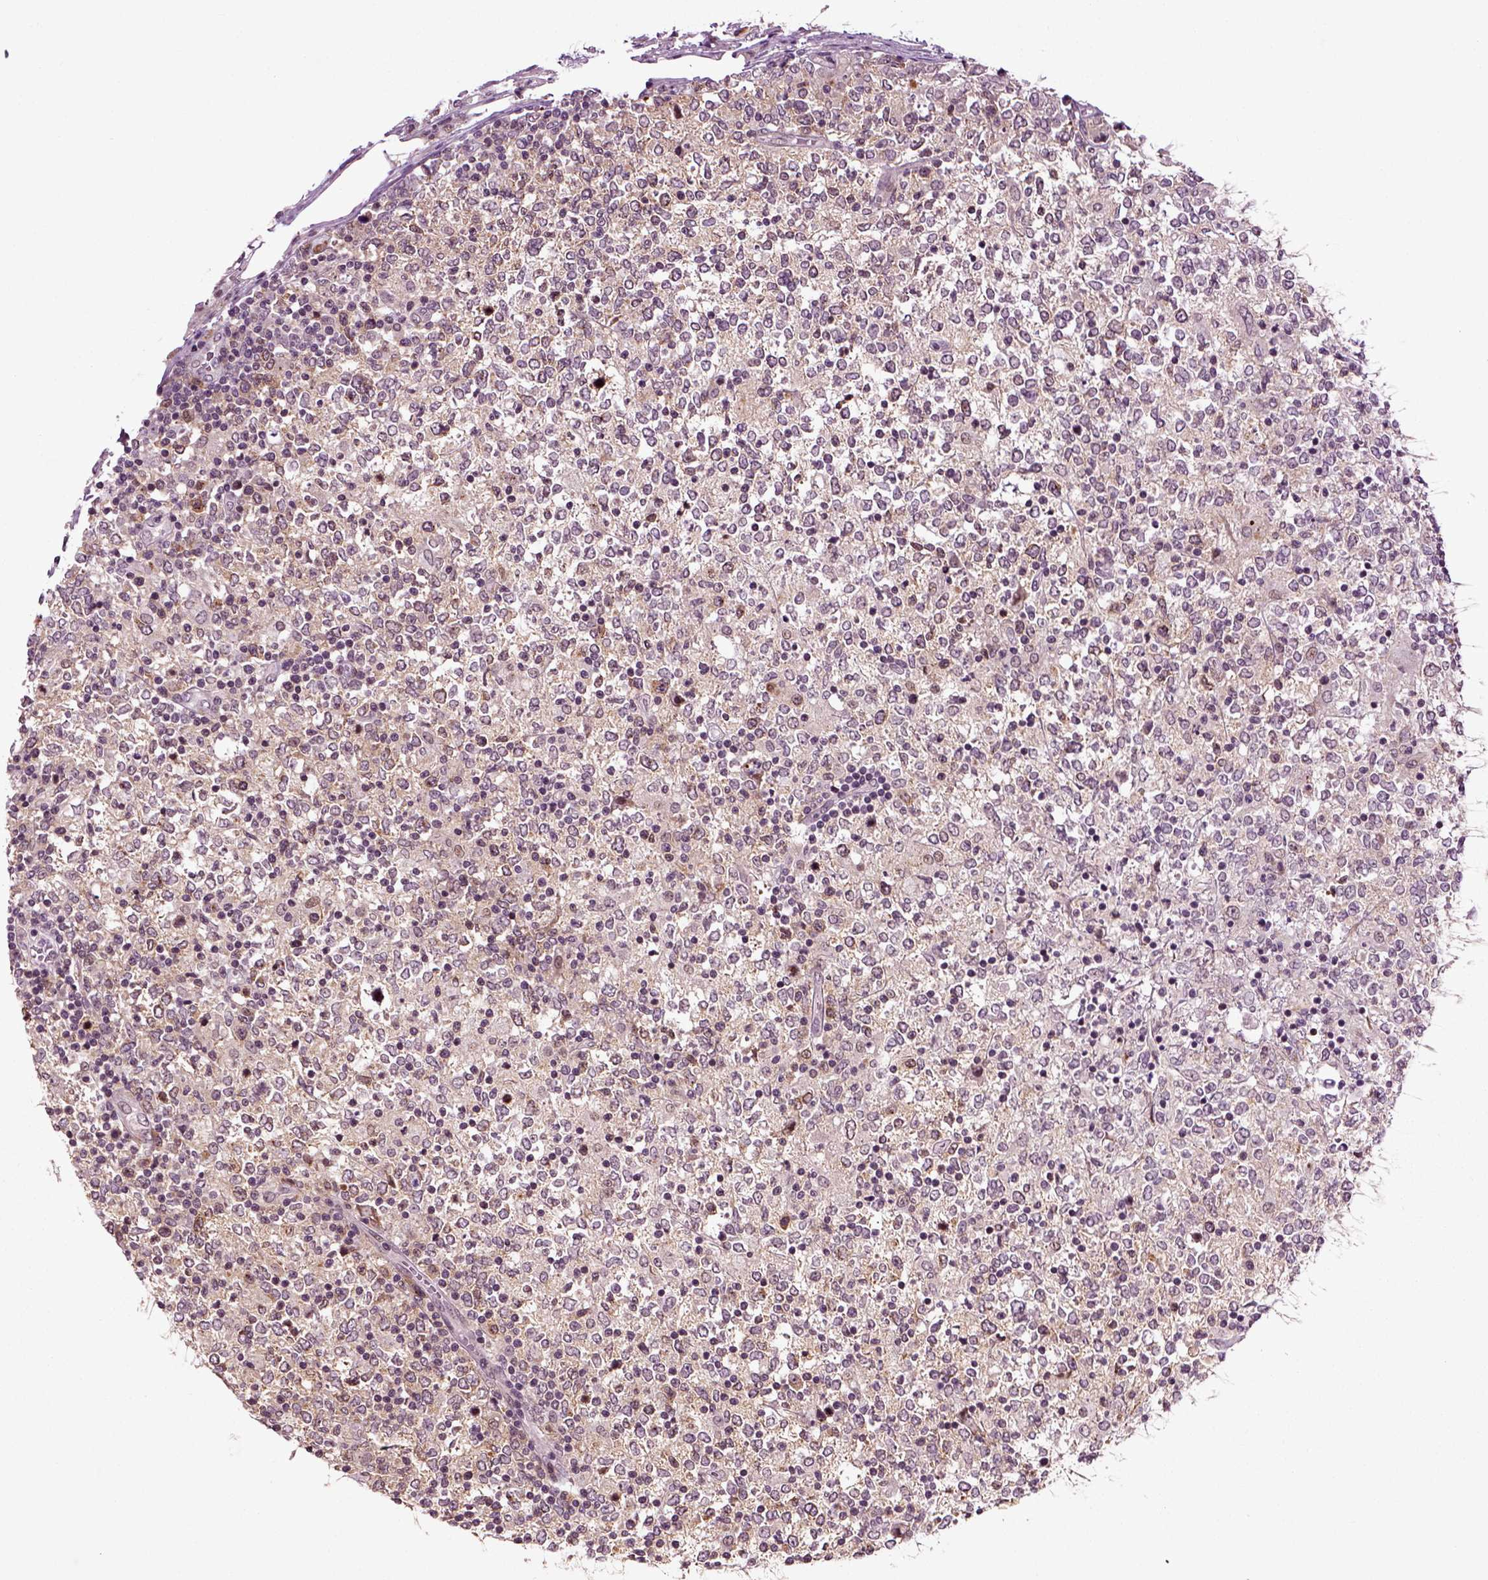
{"staining": {"intensity": "negative", "quantity": "none", "location": "none"}, "tissue": "lymphoma", "cell_type": "Tumor cells", "image_type": "cancer", "snomed": [{"axis": "morphology", "description": "Malignant lymphoma, non-Hodgkin's type, High grade"}, {"axis": "topography", "description": "Lymph node"}], "caption": "Protein analysis of lymphoma shows no significant staining in tumor cells.", "gene": "KNSTRN", "patient": {"sex": "female", "age": 84}}